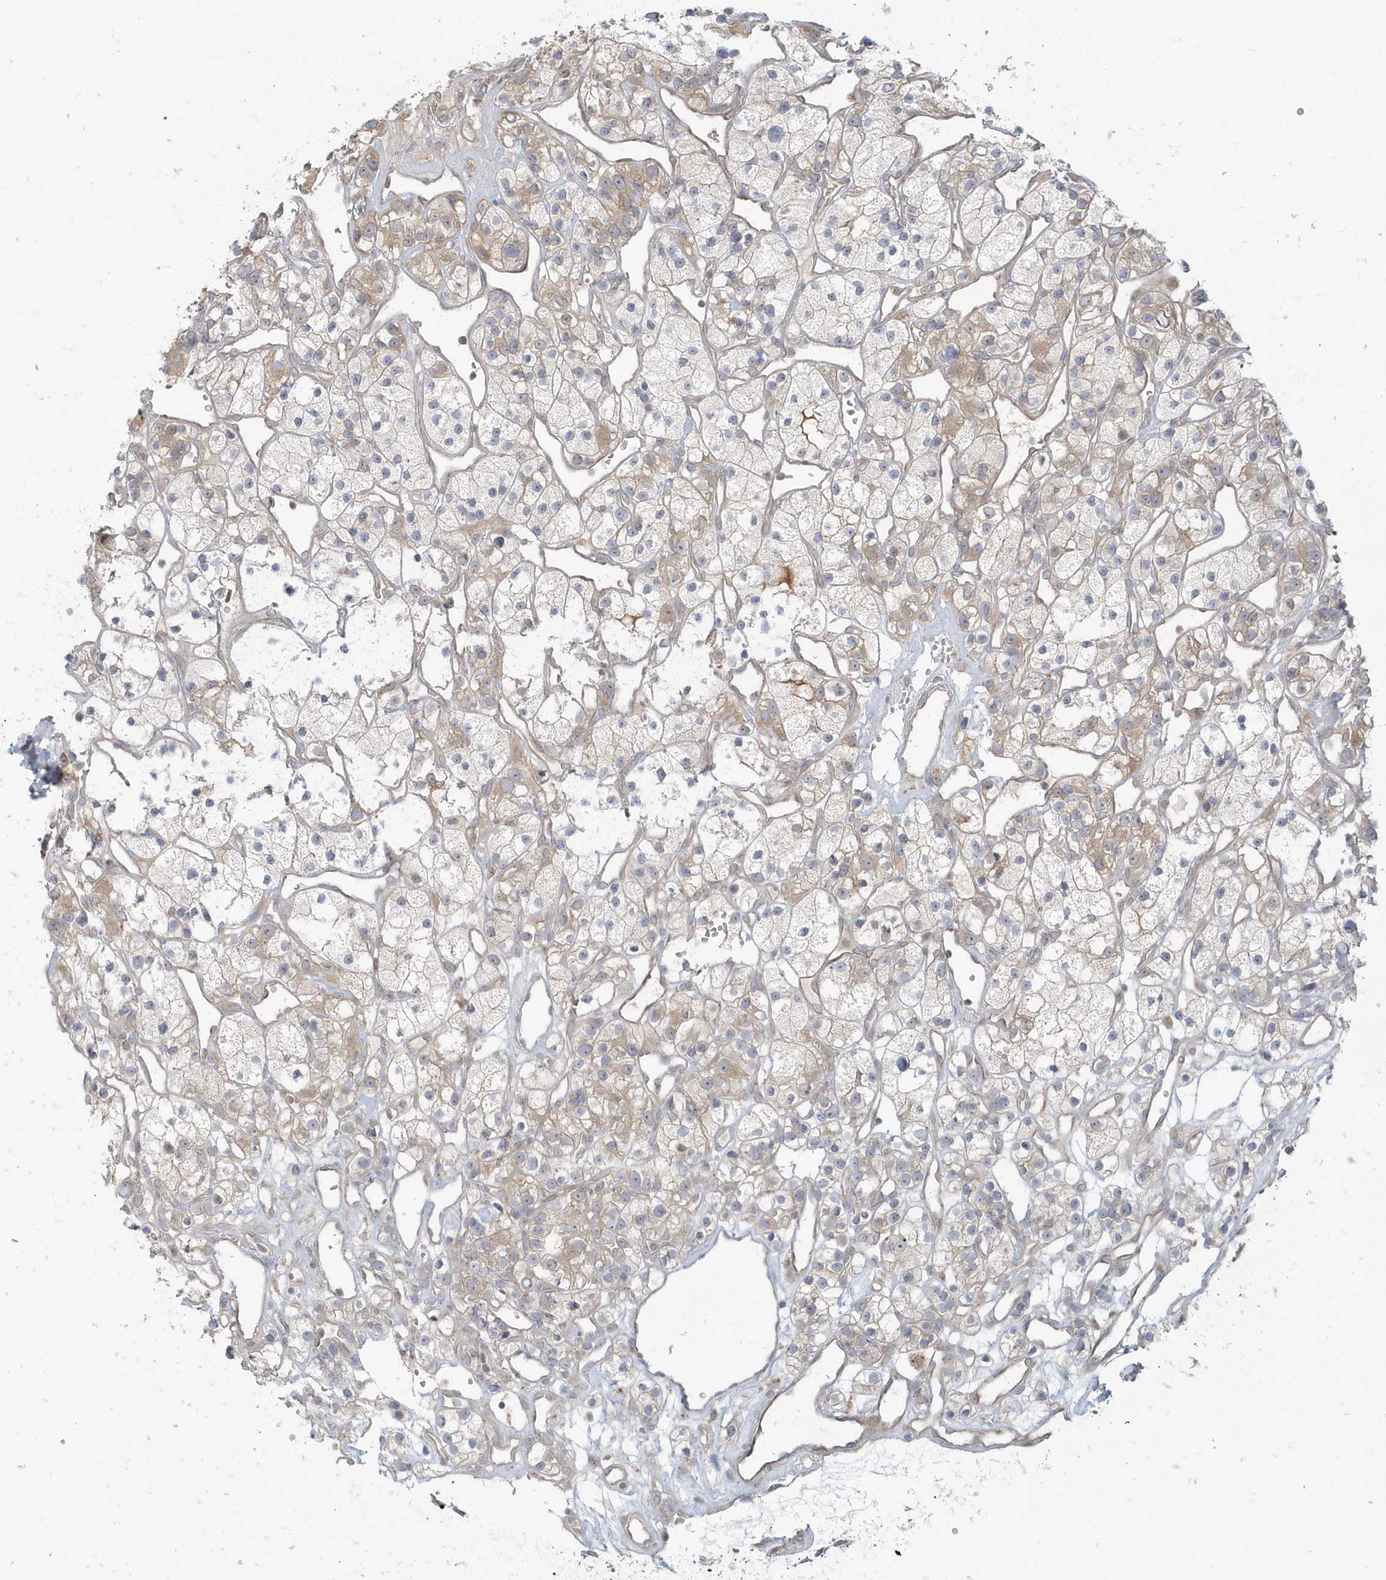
{"staining": {"intensity": "weak", "quantity": "25%-75%", "location": "cytoplasmic/membranous"}, "tissue": "renal cancer", "cell_type": "Tumor cells", "image_type": "cancer", "snomed": [{"axis": "morphology", "description": "Adenocarcinoma, NOS"}, {"axis": "topography", "description": "Kidney"}], "caption": "The immunohistochemical stain highlights weak cytoplasmic/membranous positivity in tumor cells of renal cancer tissue. Ihc stains the protein in brown and the nuclei are stained blue.", "gene": "BLTP3A", "patient": {"sex": "female", "age": 57}}